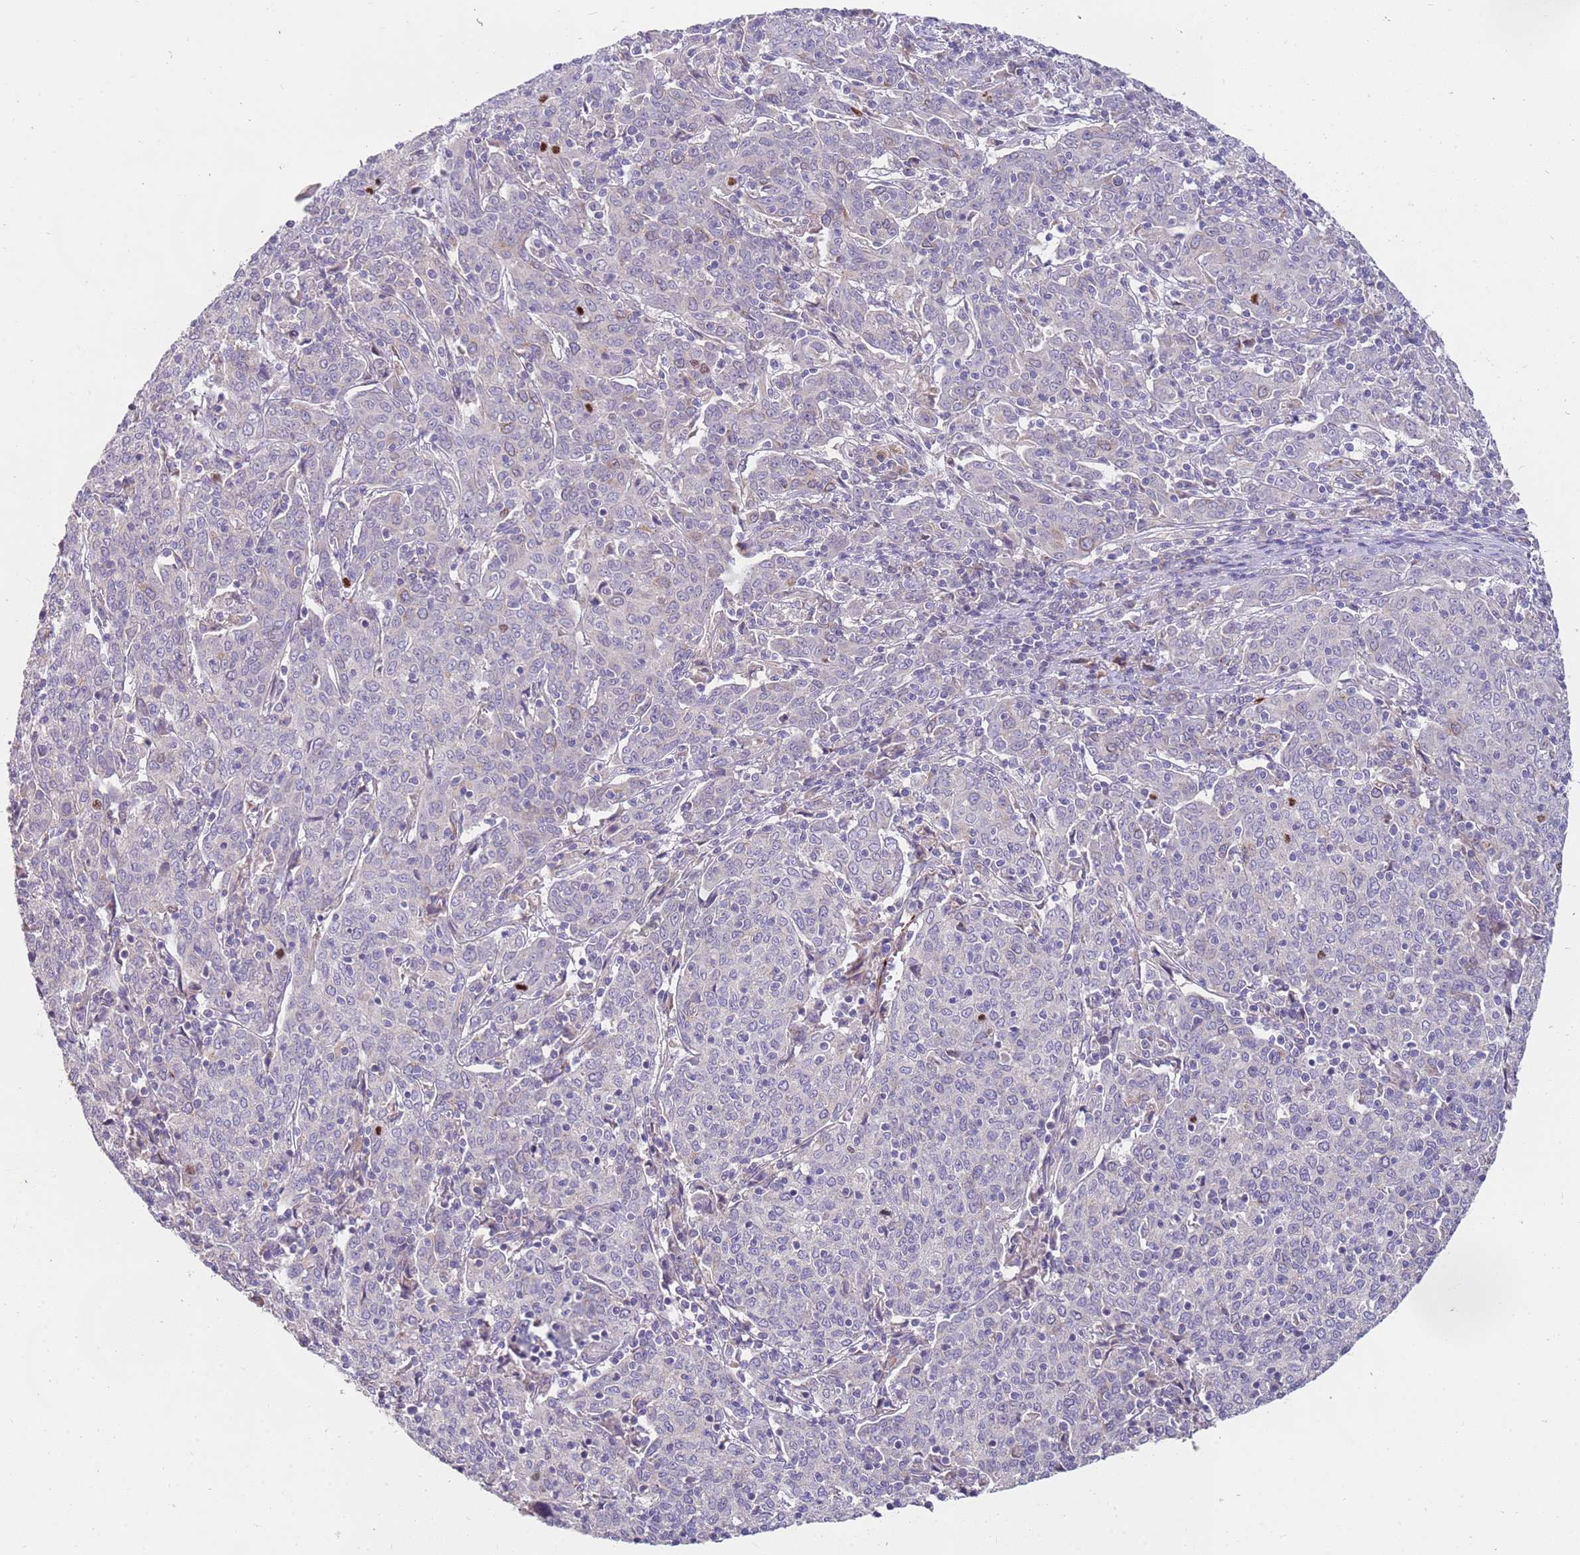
{"staining": {"intensity": "negative", "quantity": "none", "location": "none"}, "tissue": "cervical cancer", "cell_type": "Tumor cells", "image_type": "cancer", "snomed": [{"axis": "morphology", "description": "Squamous cell carcinoma, NOS"}, {"axis": "topography", "description": "Cervix"}], "caption": "Tumor cells show no significant protein expression in cervical cancer (squamous cell carcinoma).", "gene": "NMUR2", "patient": {"sex": "female", "age": 67}}